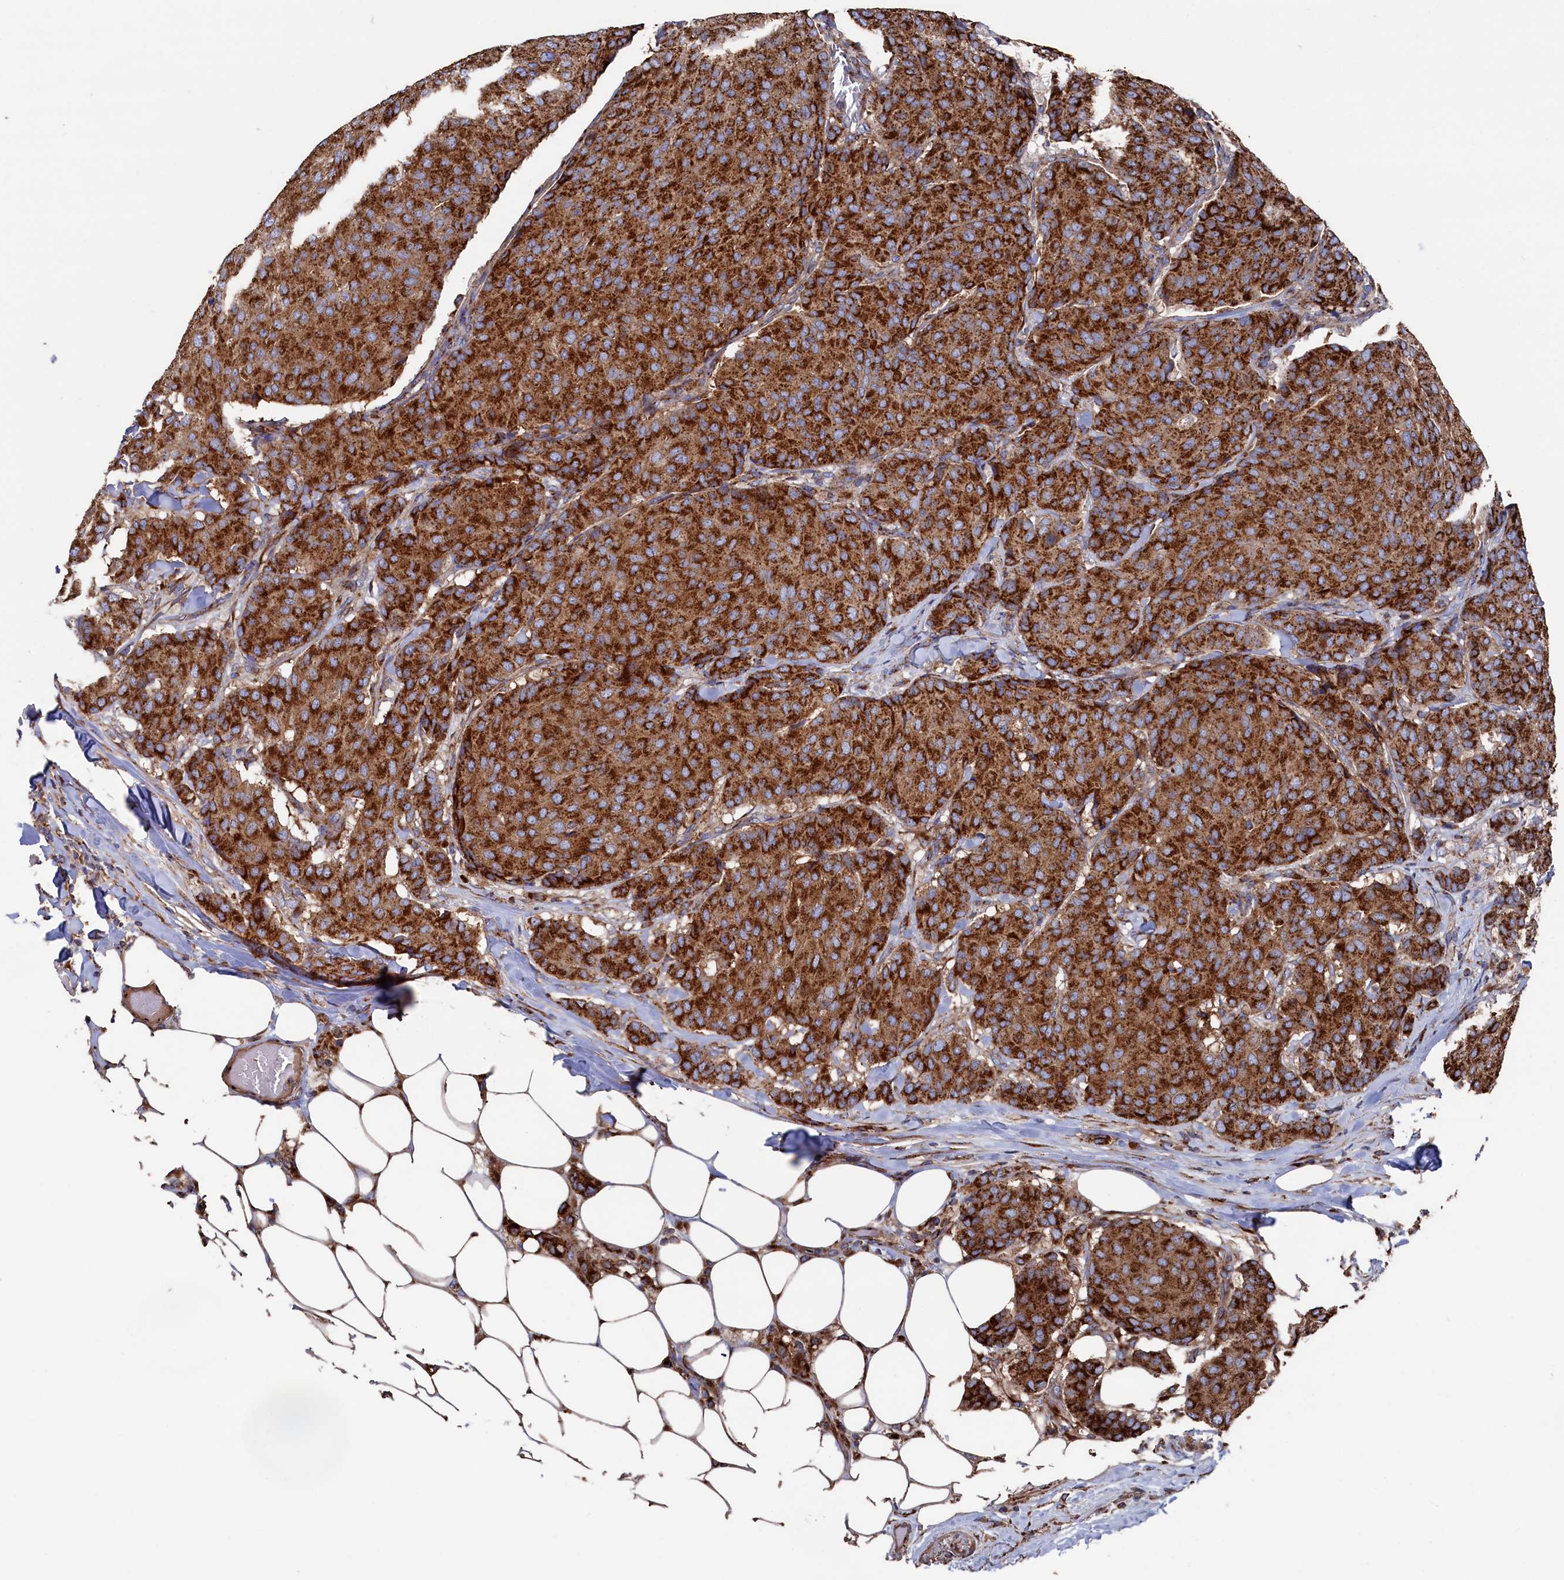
{"staining": {"intensity": "strong", "quantity": ">75%", "location": "cytoplasmic/membranous"}, "tissue": "breast cancer", "cell_type": "Tumor cells", "image_type": "cancer", "snomed": [{"axis": "morphology", "description": "Duct carcinoma"}, {"axis": "topography", "description": "Breast"}], "caption": "High-power microscopy captured an IHC image of breast infiltrating ductal carcinoma, revealing strong cytoplasmic/membranous positivity in approximately >75% of tumor cells.", "gene": "PRRC1", "patient": {"sex": "female", "age": 75}}